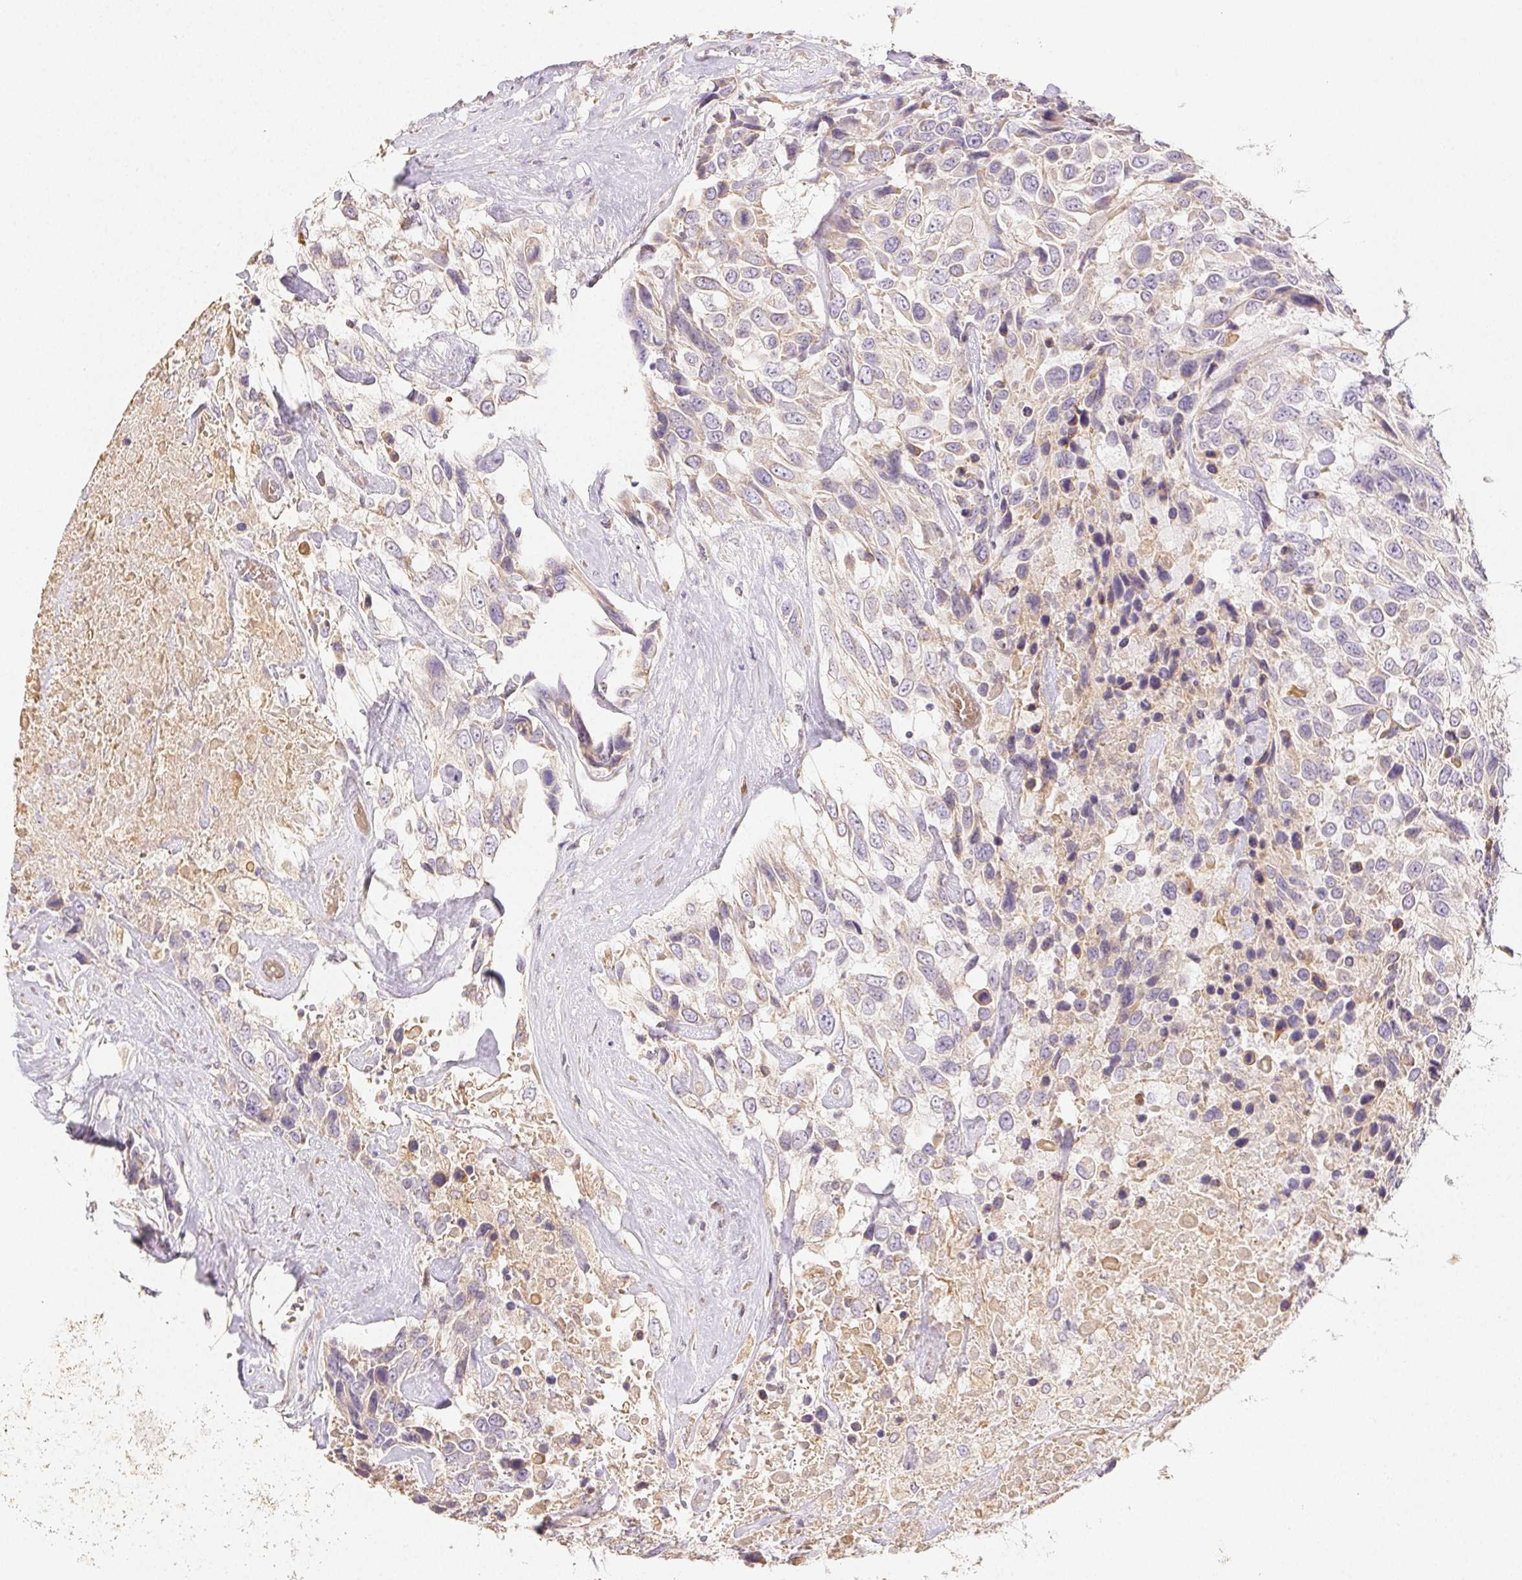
{"staining": {"intensity": "weak", "quantity": "<25%", "location": "cytoplasmic/membranous"}, "tissue": "urothelial cancer", "cell_type": "Tumor cells", "image_type": "cancer", "snomed": [{"axis": "morphology", "description": "Urothelial carcinoma, High grade"}, {"axis": "topography", "description": "Urinary bladder"}], "caption": "Photomicrograph shows no significant protein positivity in tumor cells of urothelial carcinoma (high-grade).", "gene": "ACVR1B", "patient": {"sex": "female", "age": 70}}